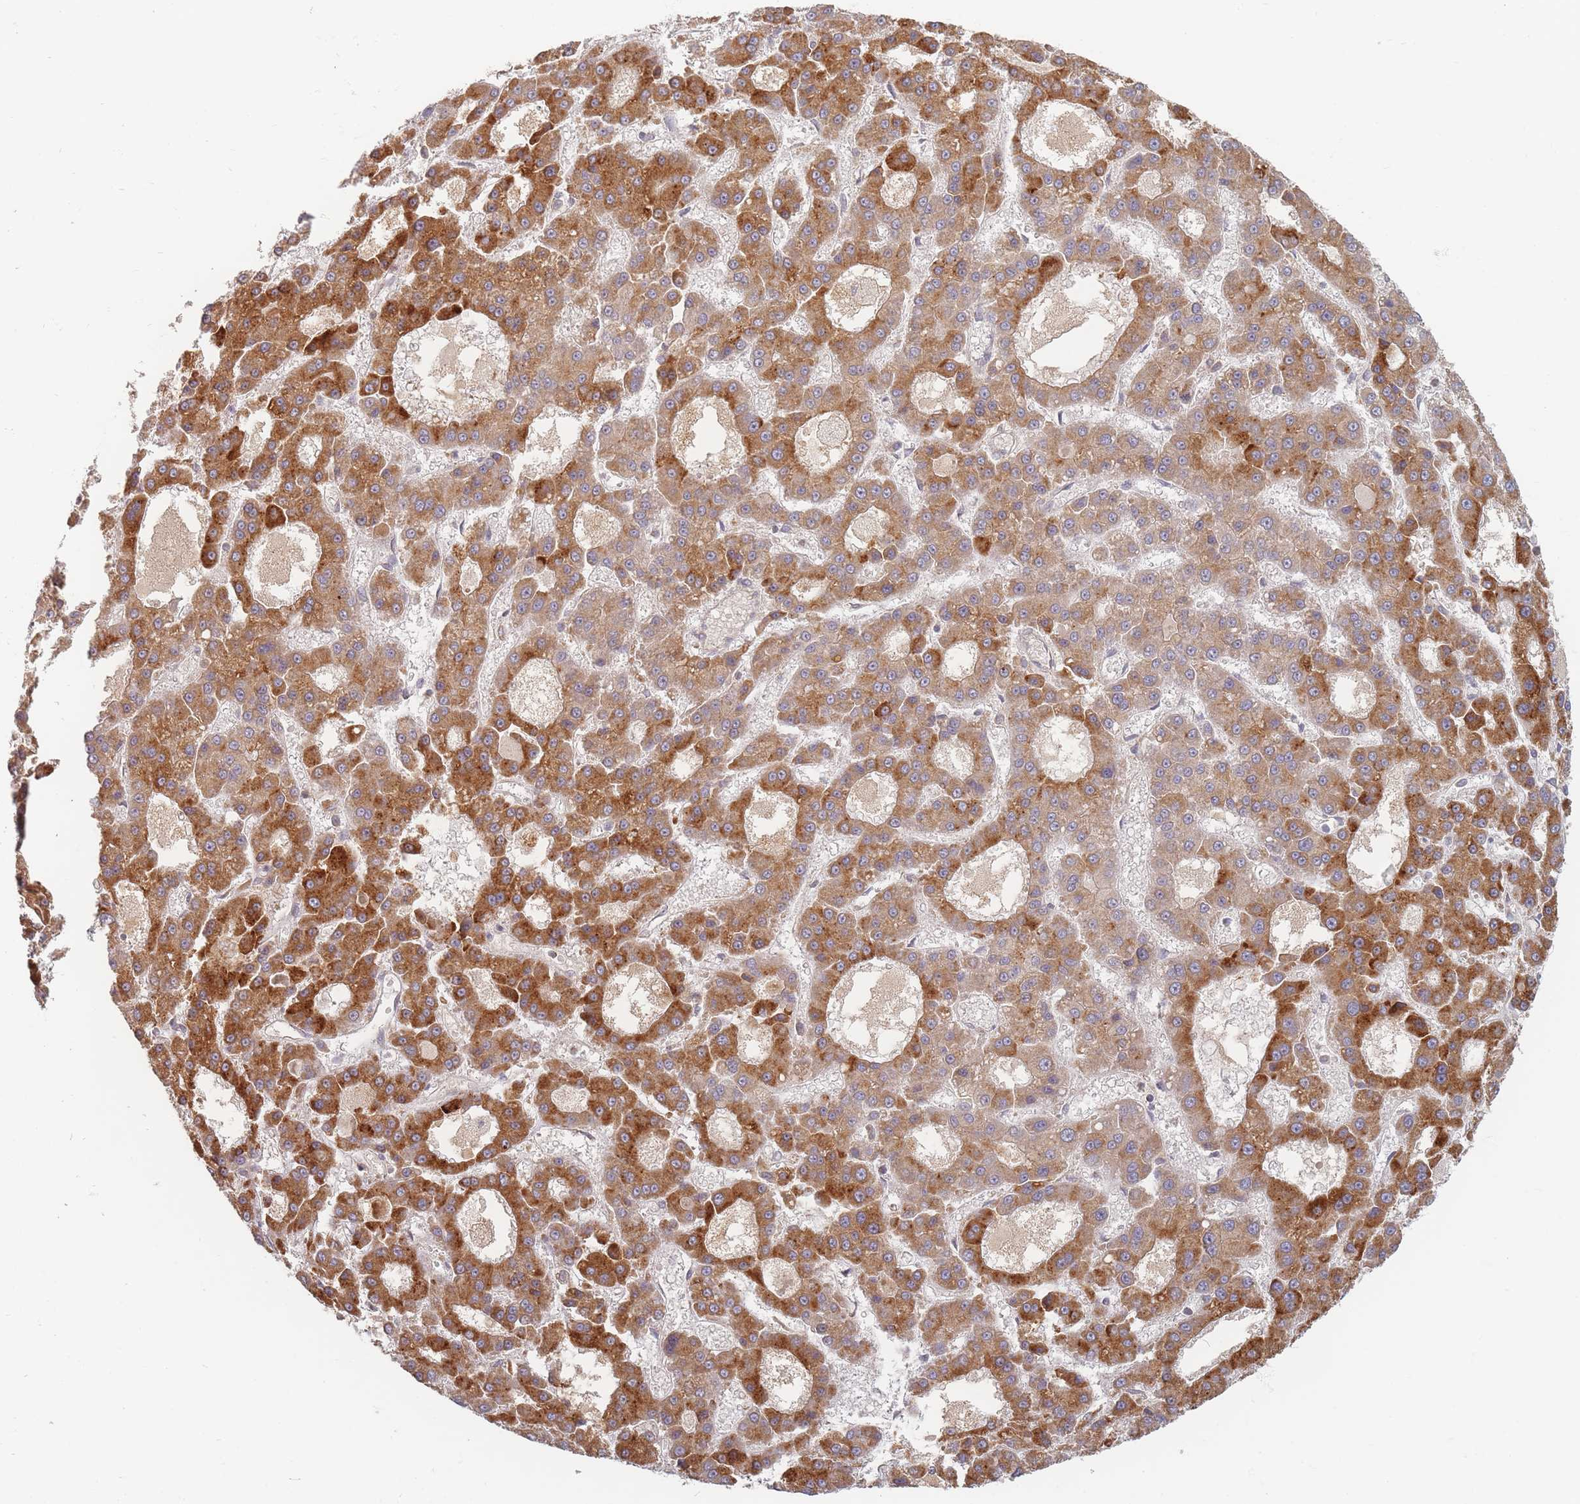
{"staining": {"intensity": "strong", "quantity": ">75%", "location": "cytoplasmic/membranous"}, "tissue": "liver cancer", "cell_type": "Tumor cells", "image_type": "cancer", "snomed": [{"axis": "morphology", "description": "Carcinoma, Hepatocellular, NOS"}, {"axis": "topography", "description": "Liver"}], "caption": "Tumor cells demonstrate strong cytoplasmic/membranous staining in about >75% of cells in liver cancer (hepatocellular carcinoma). Using DAB (3,3'-diaminobenzidine) (brown) and hematoxylin (blue) stains, captured at high magnification using brightfield microscopy.", "gene": "SLC35F3", "patient": {"sex": "male", "age": 70}}